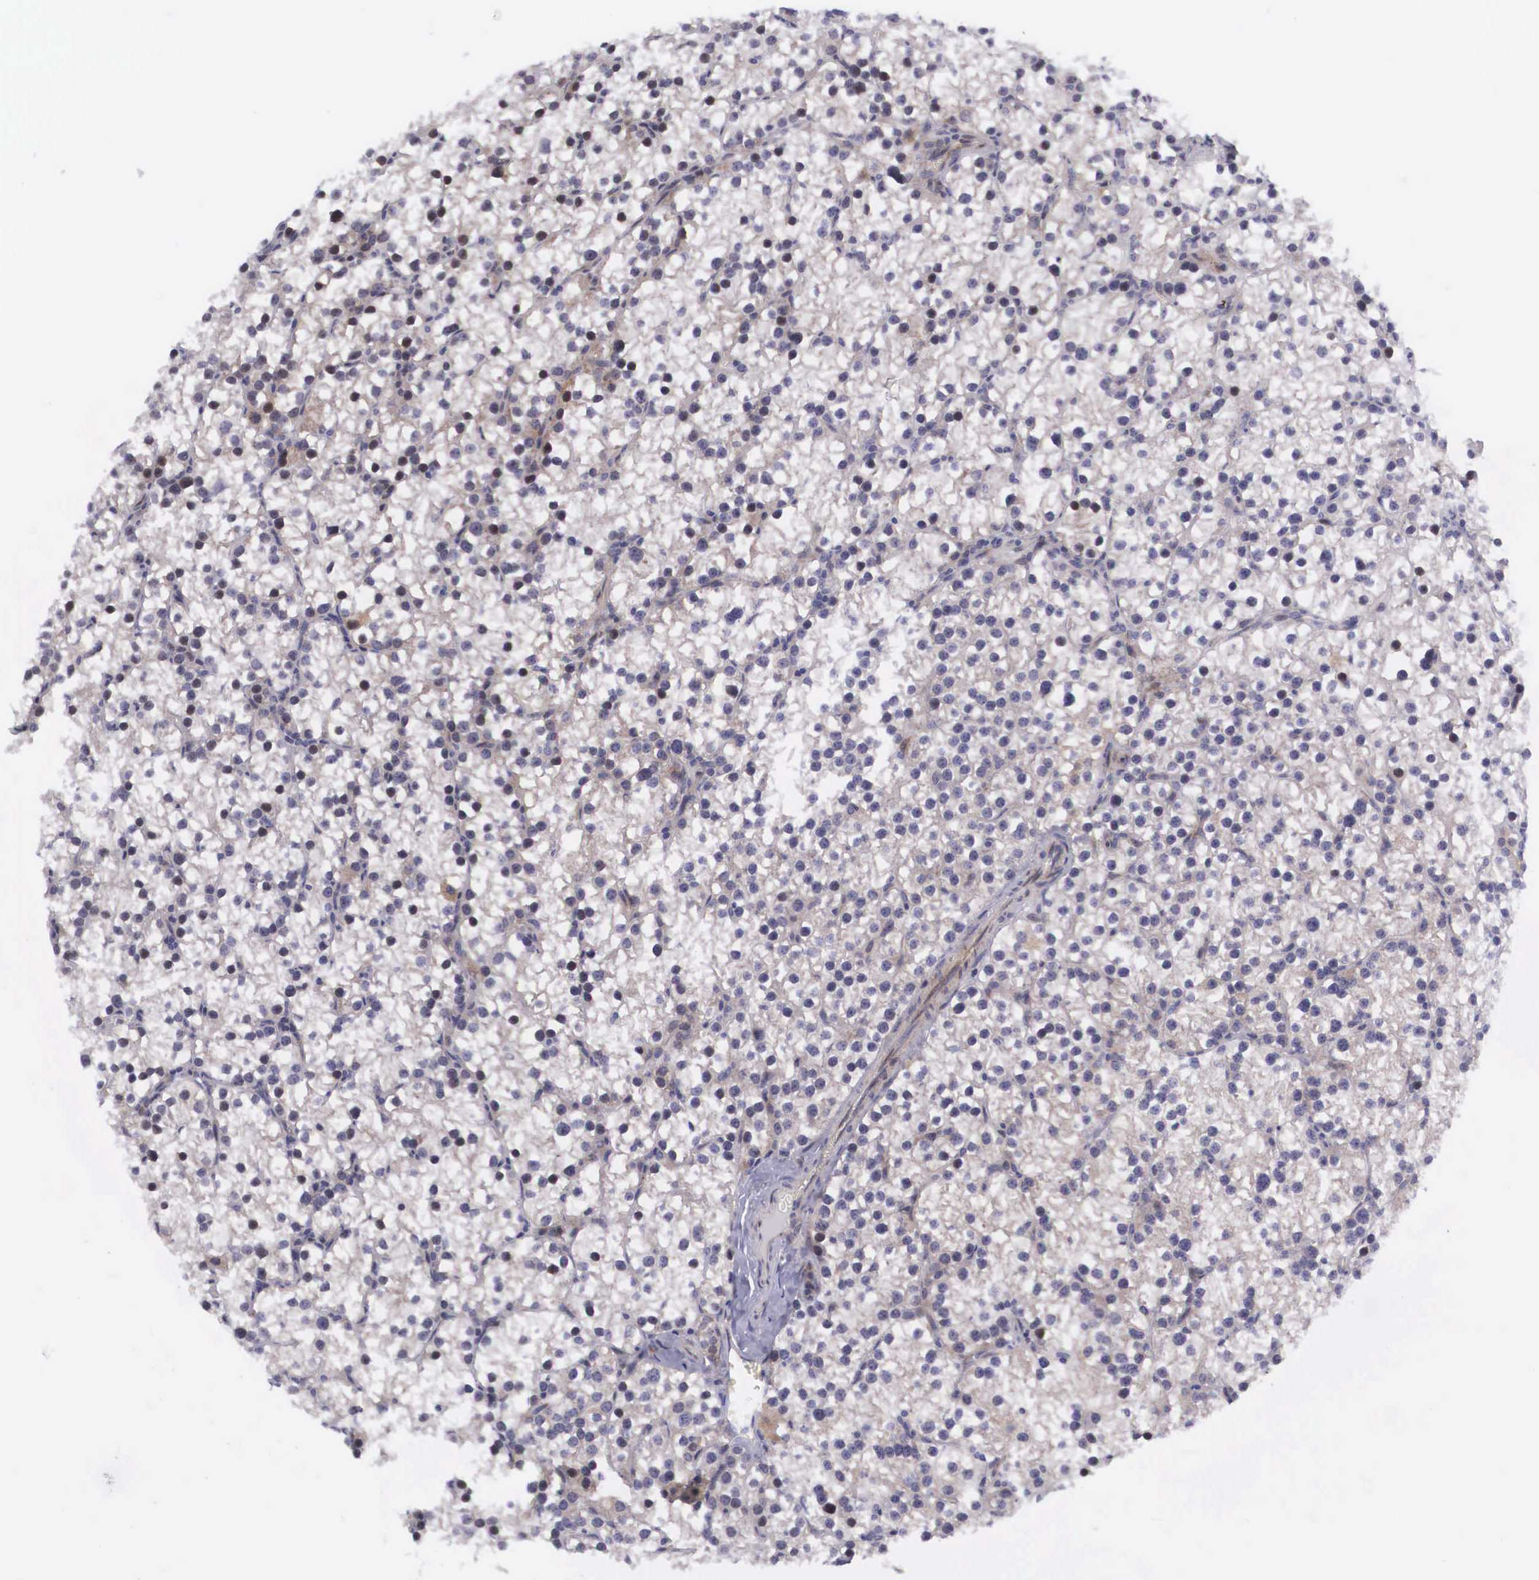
{"staining": {"intensity": "weak", "quantity": ">75%", "location": "cytoplasmic/membranous"}, "tissue": "parathyroid gland", "cell_type": "Glandular cells", "image_type": "normal", "snomed": [{"axis": "morphology", "description": "Normal tissue, NOS"}, {"axis": "topography", "description": "Parathyroid gland"}], "caption": "Parathyroid gland stained with IHC shows weak cytoplasmic/membranous positivity in approximately >75% of glandular cells. Using DAB (brown) and hematoxylin (blue) stains, captured at high magnification using brightfield microscopy.", "gene": "EMID1", "patient": {"sex": "female", "age": 54}}